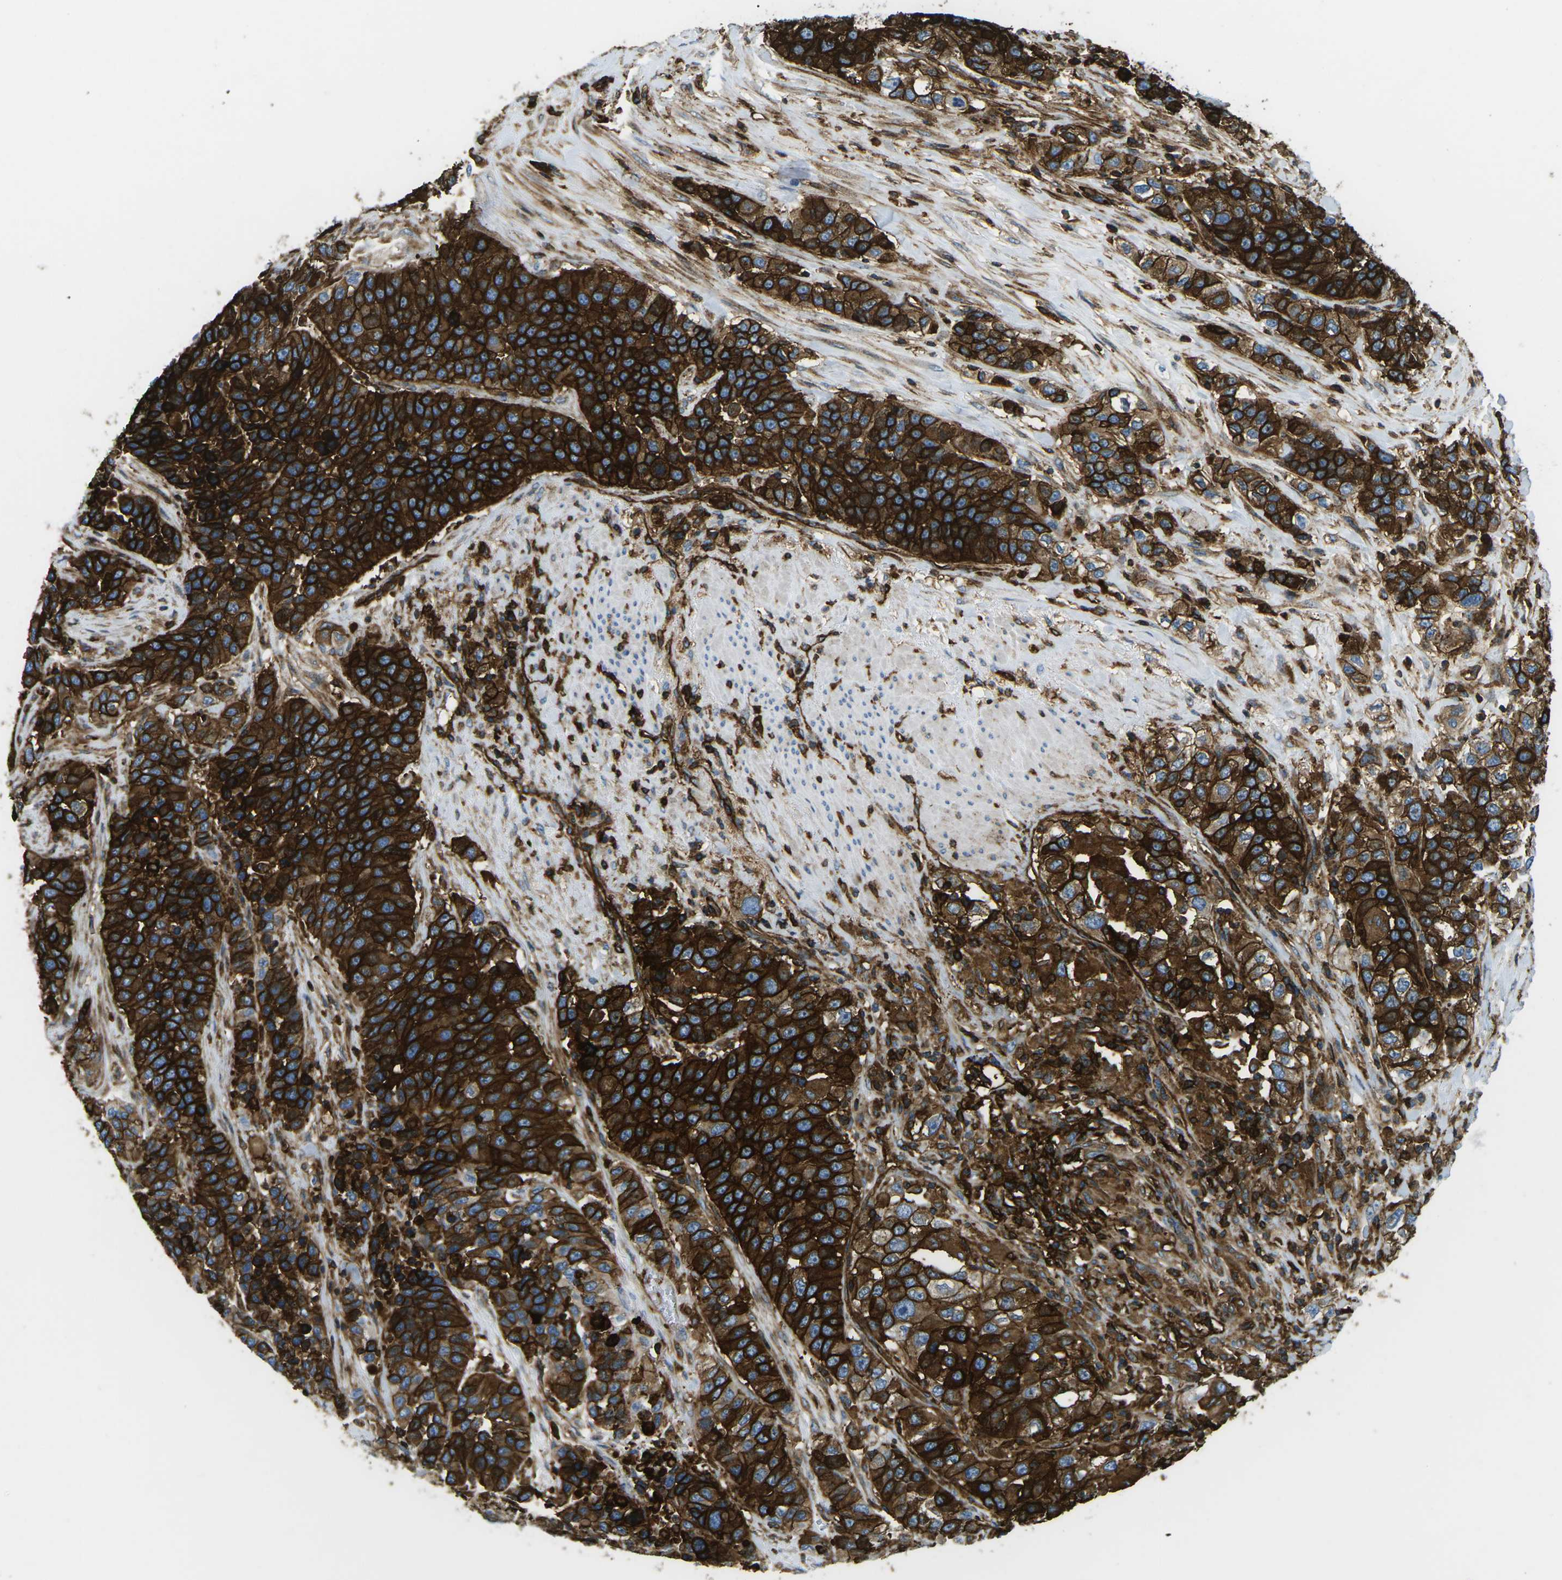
{"staining": {"intensity": "strong", "quantity": ">75%", "location": "cytoplasmic/membranous"}, "tissue": "urothelial cancer", "cell_type": "Tumor cells", "image_type": "cancer", "snomed": [{"axis": "morphology", "description": "Urothelial carcinoma, High grade"}, {"axis": "topography", "description": "Urinary bladder"}], "caption": "Immunohistochemistry of human urothelial cancer reveals high levels of strong cytoplasmic/membranous positivity in approximately >75% of tumor cells. The protein of interest is stained brown, and the nuclei are stained in blue (DAB IHC with brightfield microscopy, high magnification).", "gene": "HLA-B", "patient": {"sex": "female", "age": 80}}